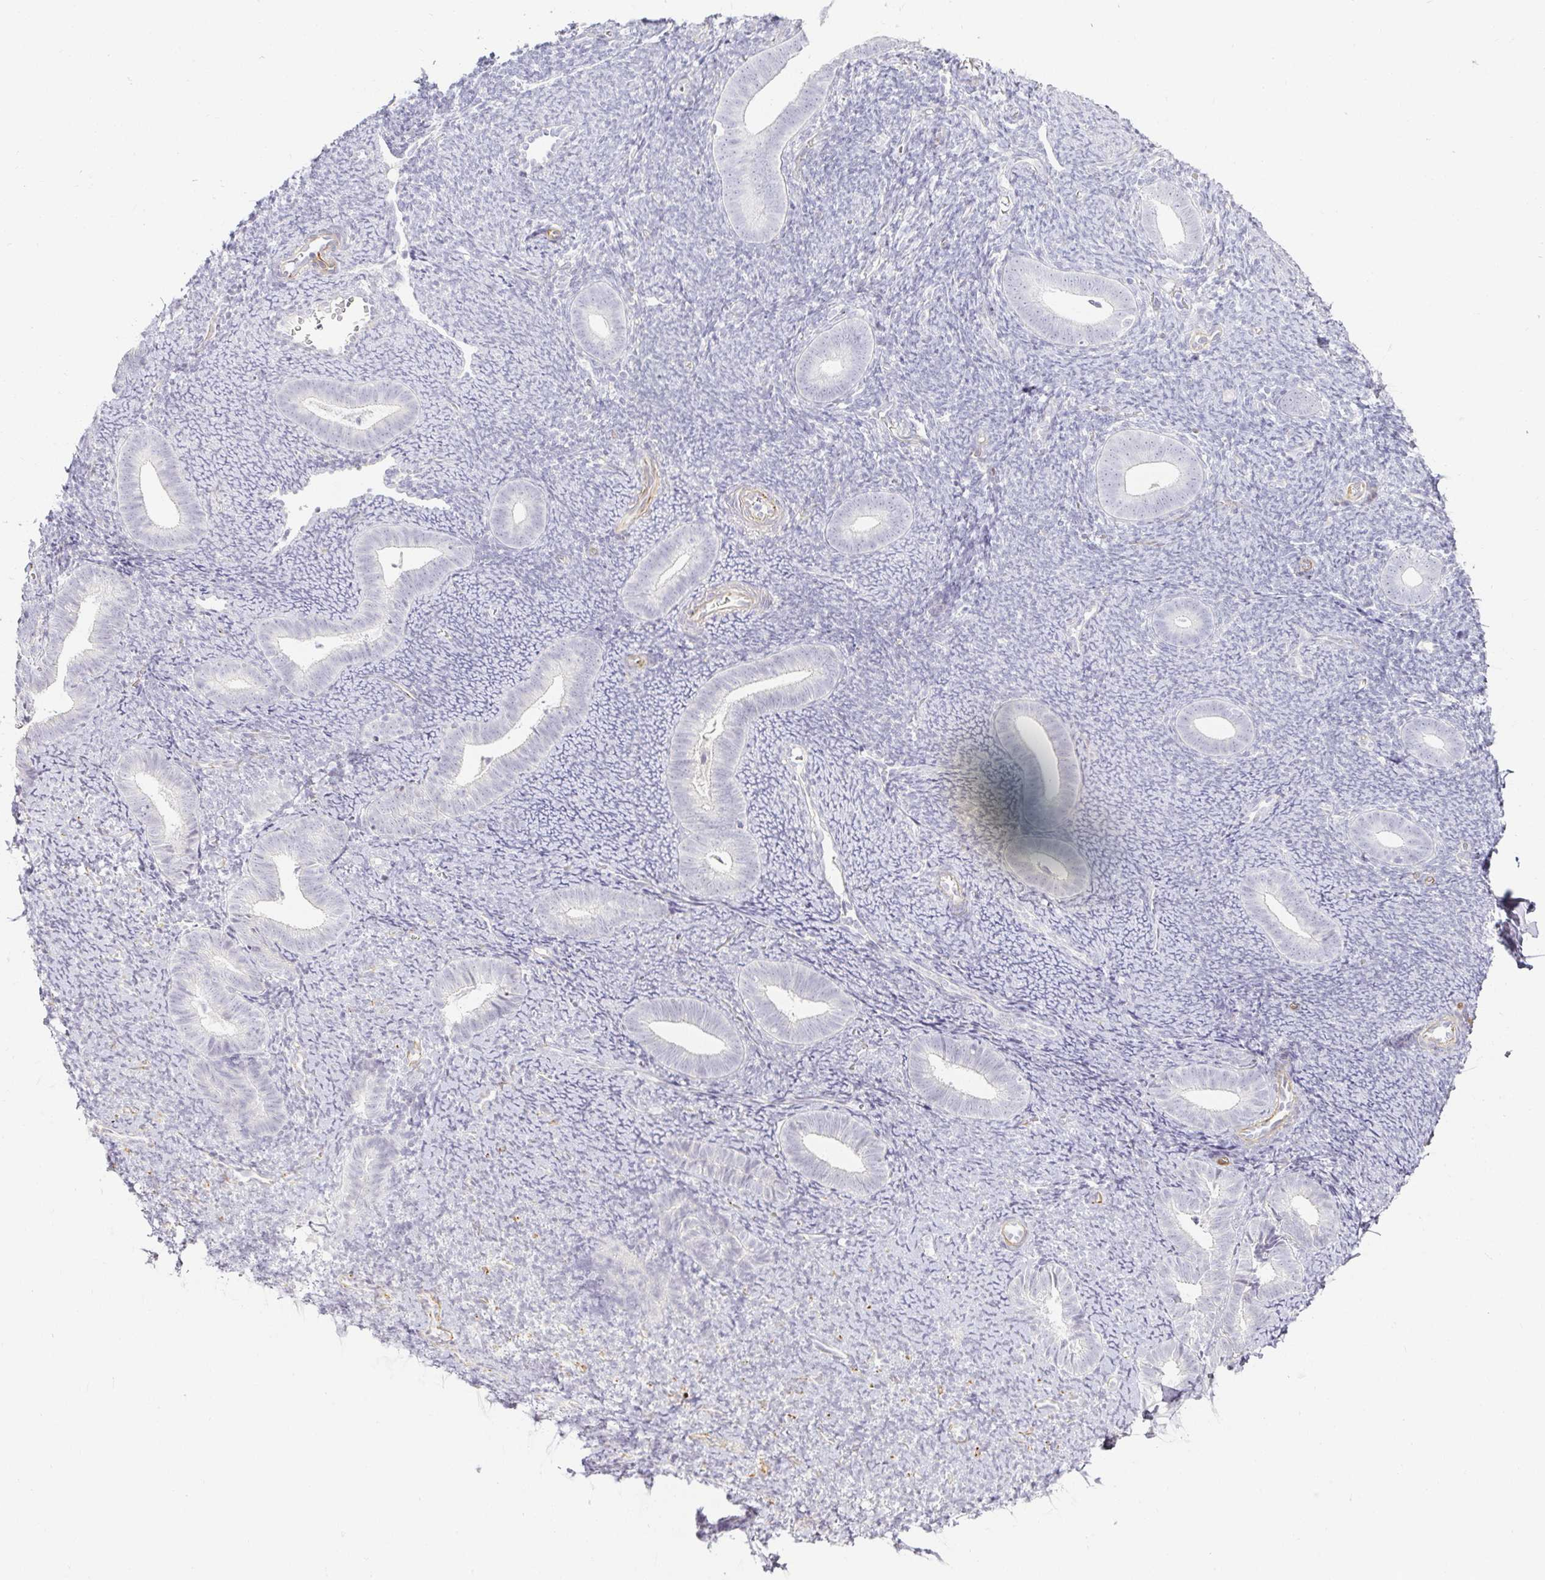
{"staining": {"intensity": "negative", "quantity": "none", "location": "none"}, "tissue": "endometrium", "cell_type": "Cells in endometrial stroma", "image_type": "normal", "snomed": [{"axis": "morphology", "description": "Normal tissue, NOS"}, {"axis": "topography", "description": "Endometrium"}], "caption": "The micrograph reveals no staining of cells in endometrial stroma in unremarkable endometrium.", "gene": "ACAN", "patient": {"sex": "female", "age": 39}}